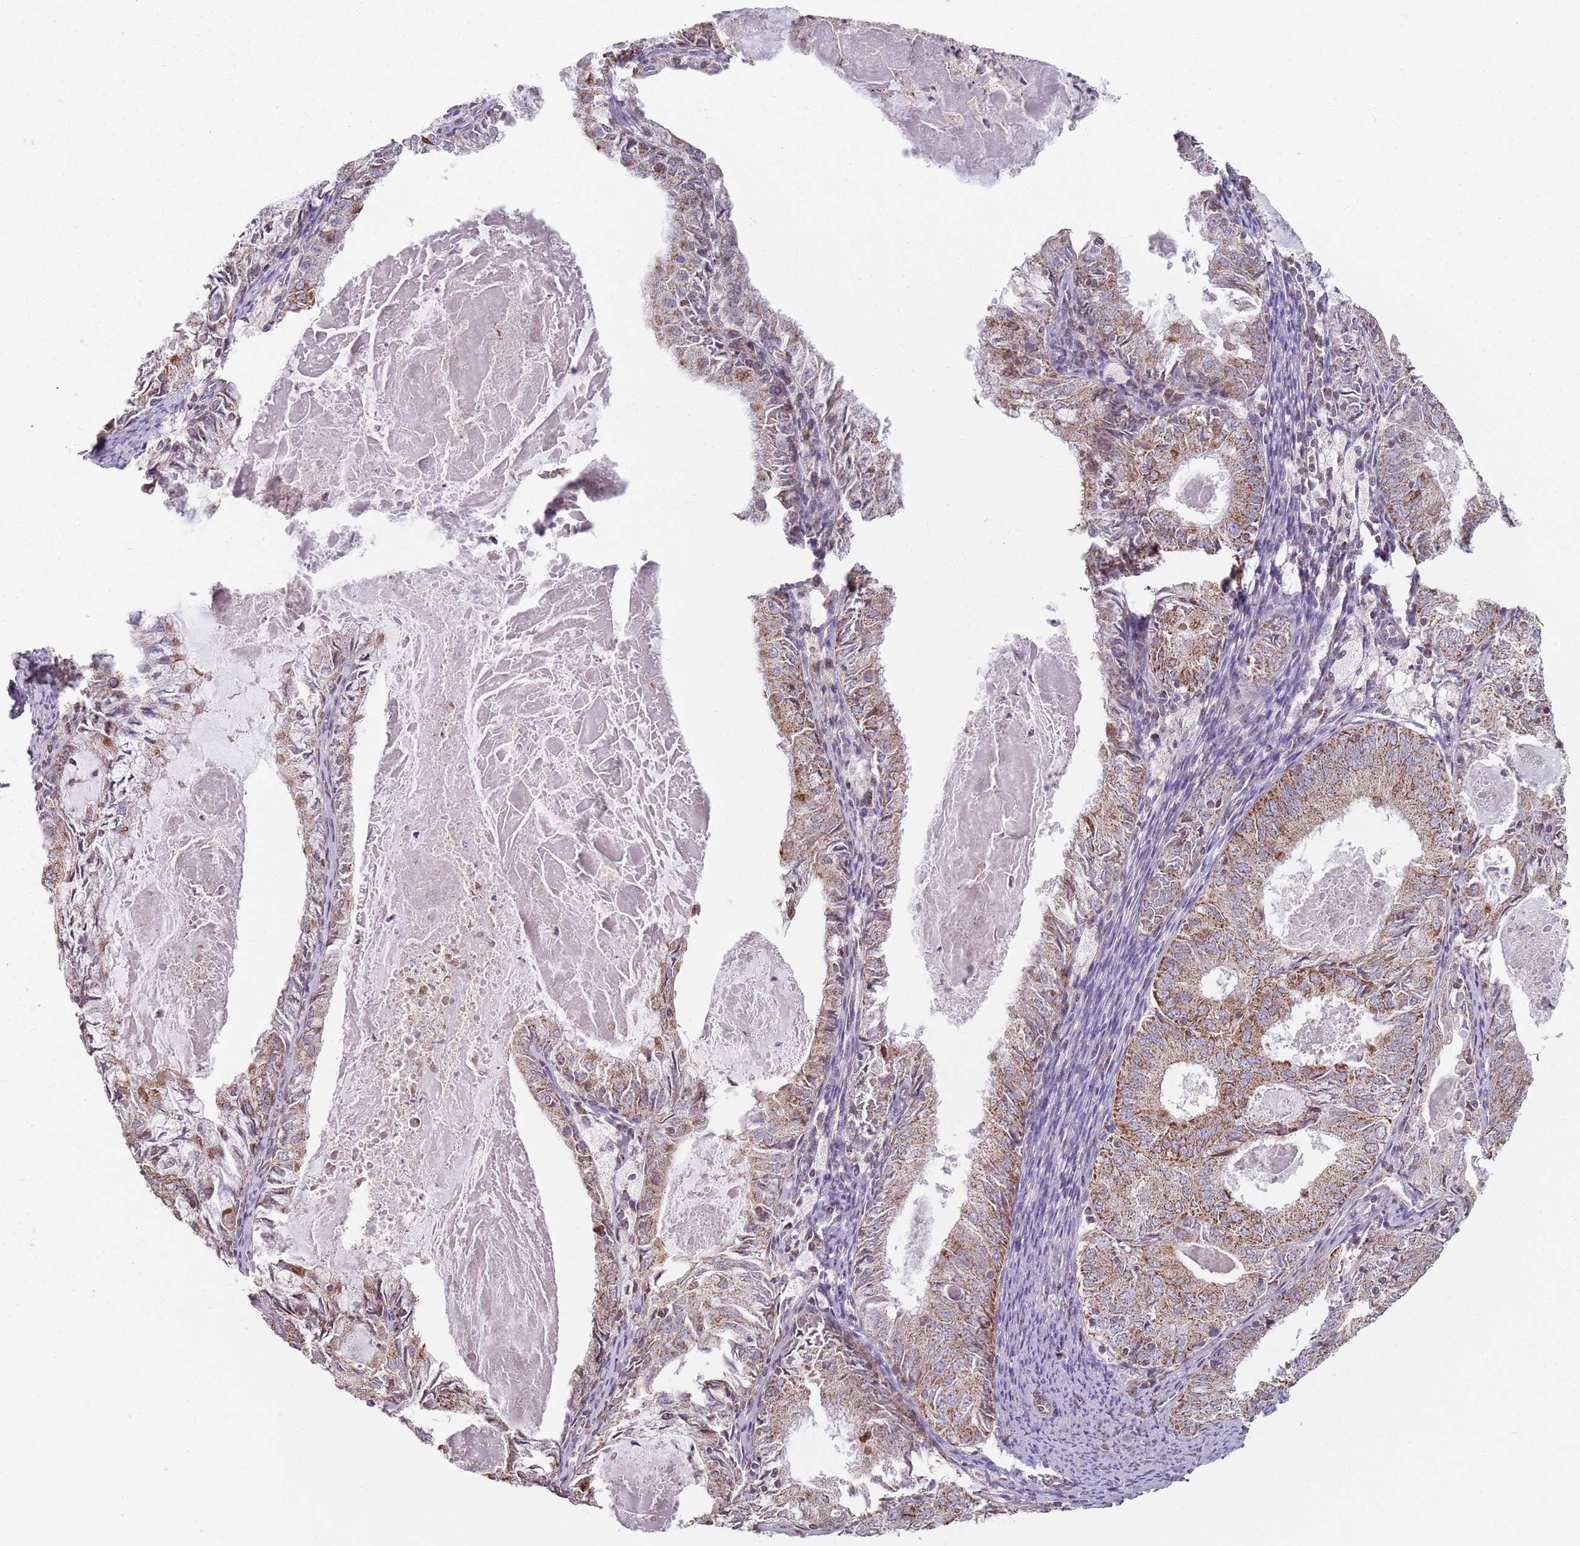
{"staining": {"intensity": "moderate", "quantity": ">75%", "location": "cytoplasmic/membranous"}, "tissue": "endometrial cancer", "cell_type": "Tumor cells", "image_type": "cancer", "snomed": [{"axis": "morphology", "description": "Adenocarcinoma, NOS"}, {"axis": "topography", "description": "Endometrium"}], "caption": "Endometrial adenocarcinoma was stained to show a protein in brown. There is medium levels of moderate cytoplasmic/membranous expression in about >75% of tumor cells.", "gene": "GAS8", "patient": {"sex": "female", "age": 57}}